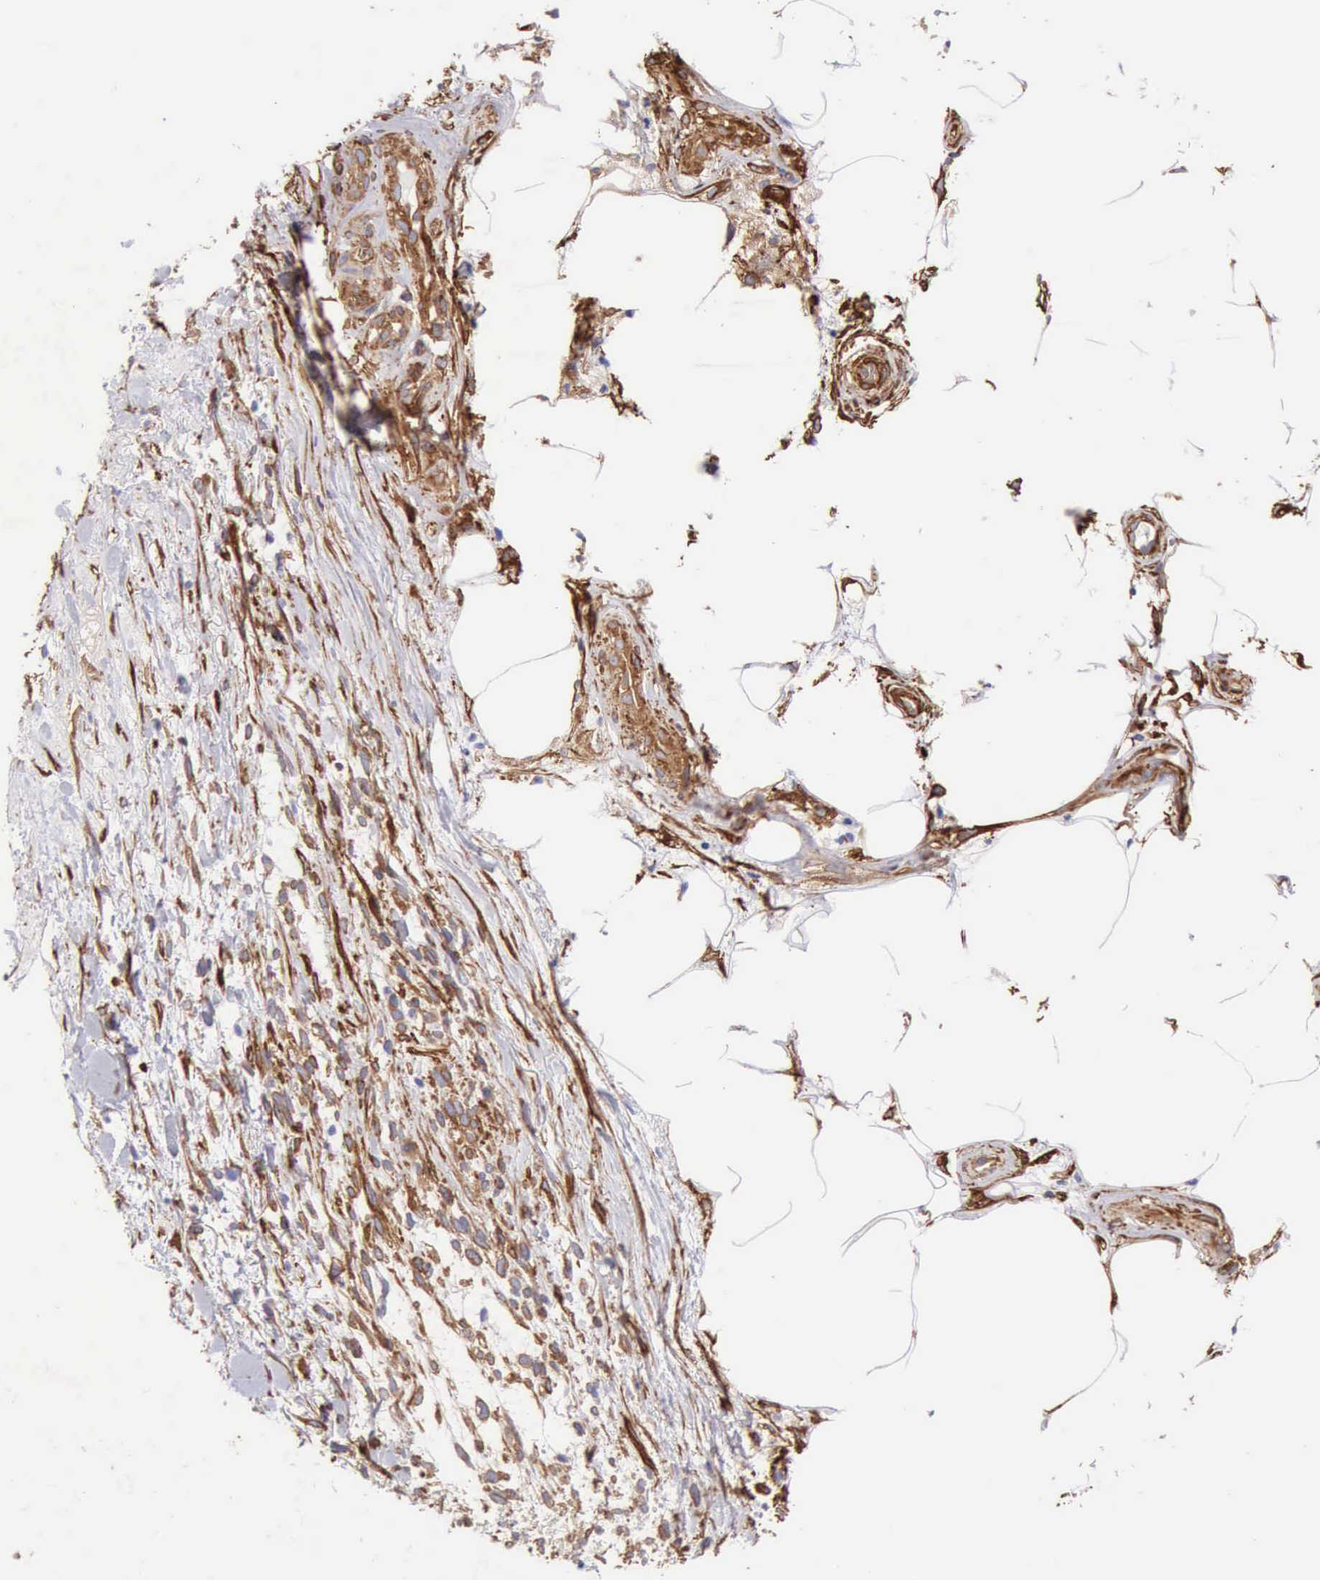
{"staining": {"intensity": "strong", "quantity": ">75%", "location": "cytoplasmic/membranous"}, "tissue": "melanoma", "cell_type": "Tumor cells", "image_type": "cancer", "snomed": [{"axis": "morphology", "description": "Malignant melanoma, NOS"}, {"axis": "topography", "description": "Skin"}], "caption": "Immunohistochemistry (IHC) of melanoma shows high levels of strong cytoplasmic/membranous expression in approximately >75% of tumor cells. (DAB IHC with brightfield microscopy, high magnification).", "gene": "FLNA", "patient": {"sex": "female", "age": 85}}